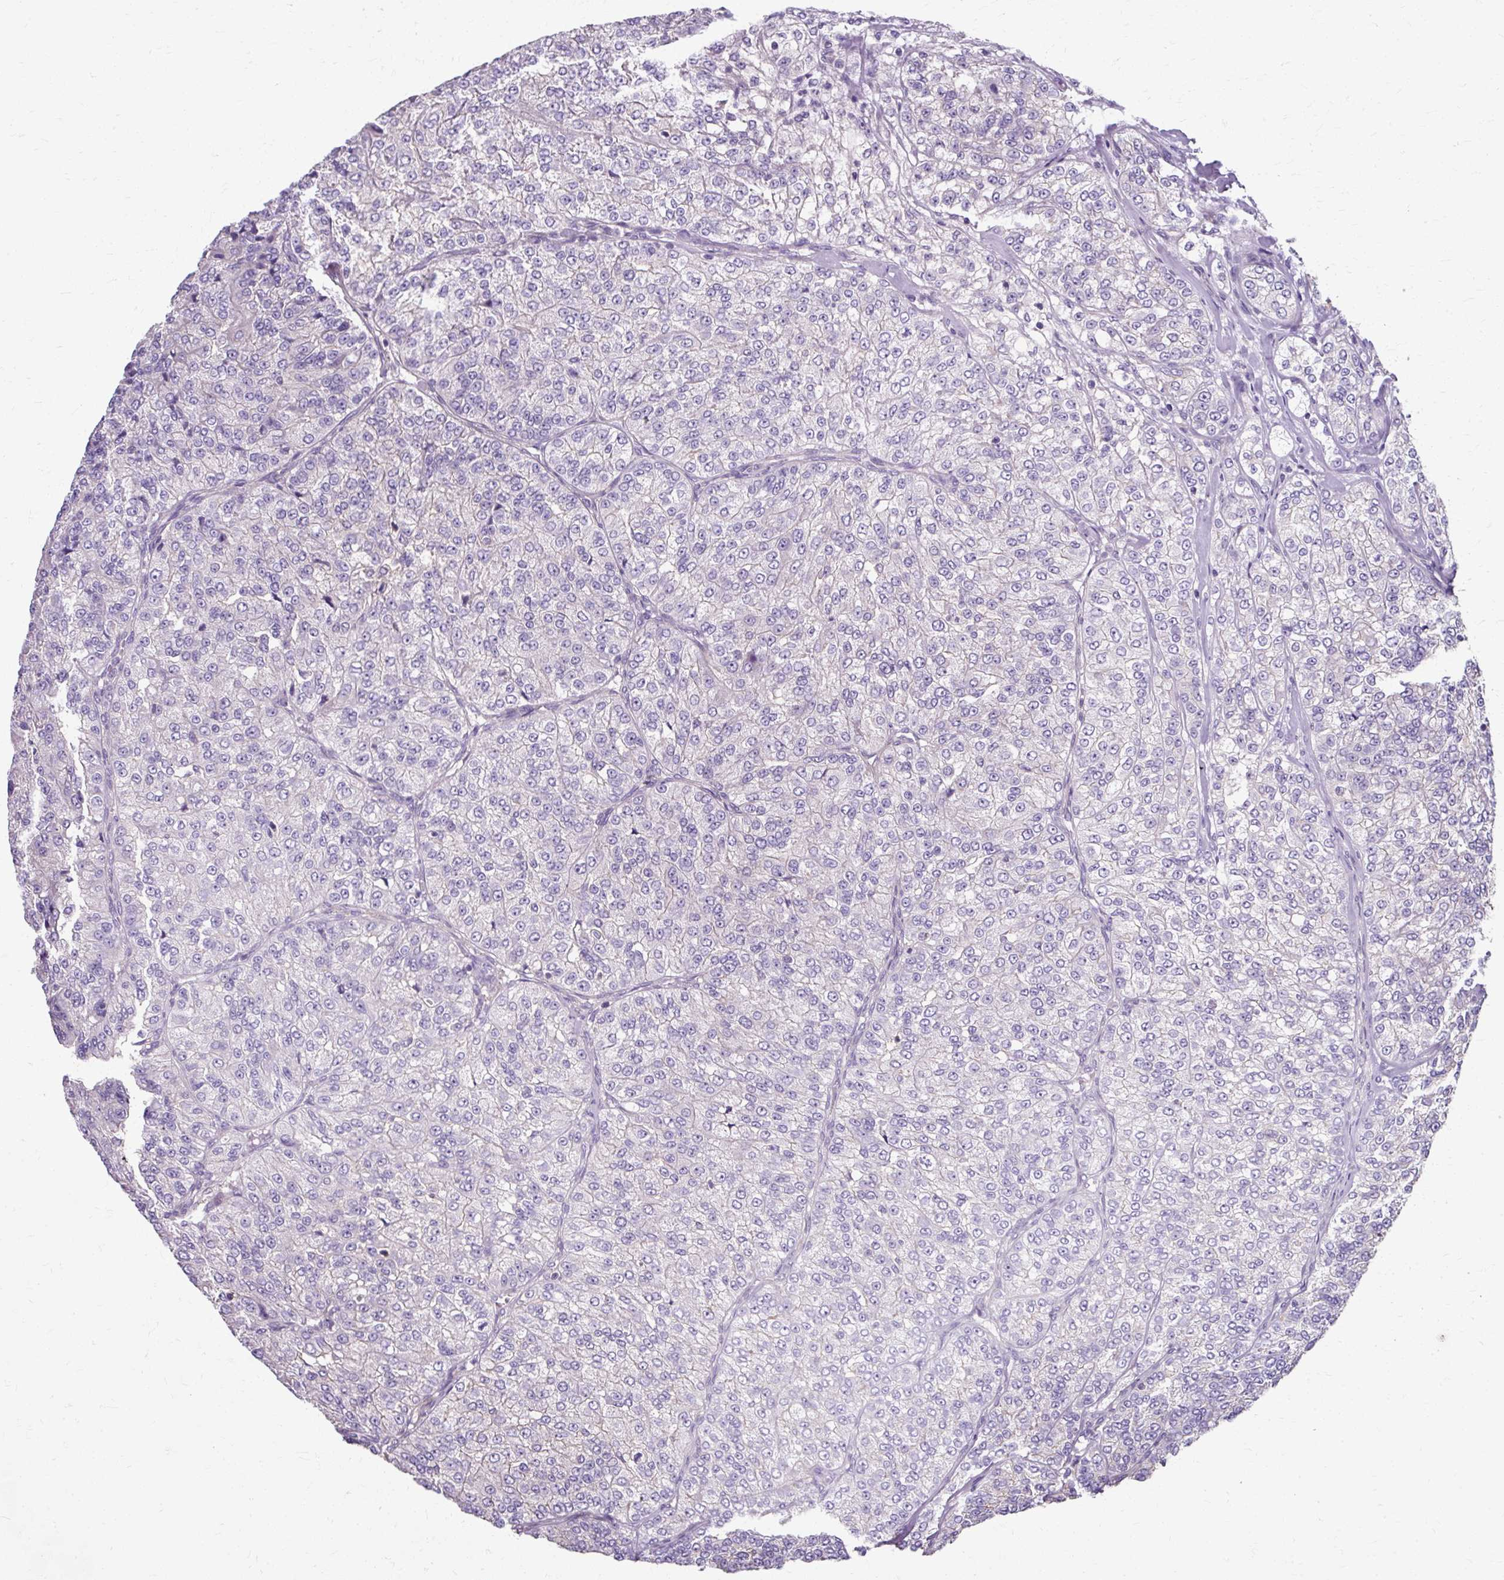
{"staining": {"intensity": "negative", "quantity": "none", "location": "none"}, "tissue": "renal cancer", "cell_type": "Tumor cells", "image_type": "cancer", "snomed": [{"axis": "morphology", "description": "Adenocarcinoma, NOS"}, {"axis": "topography", "description": "Kidney"}], "caption": "The histopathology image reveals no staining of tumor cells in renal adenocarcinoma.", "gene": "ZNF555", "patient": {"sex": "female", "age": 63}}